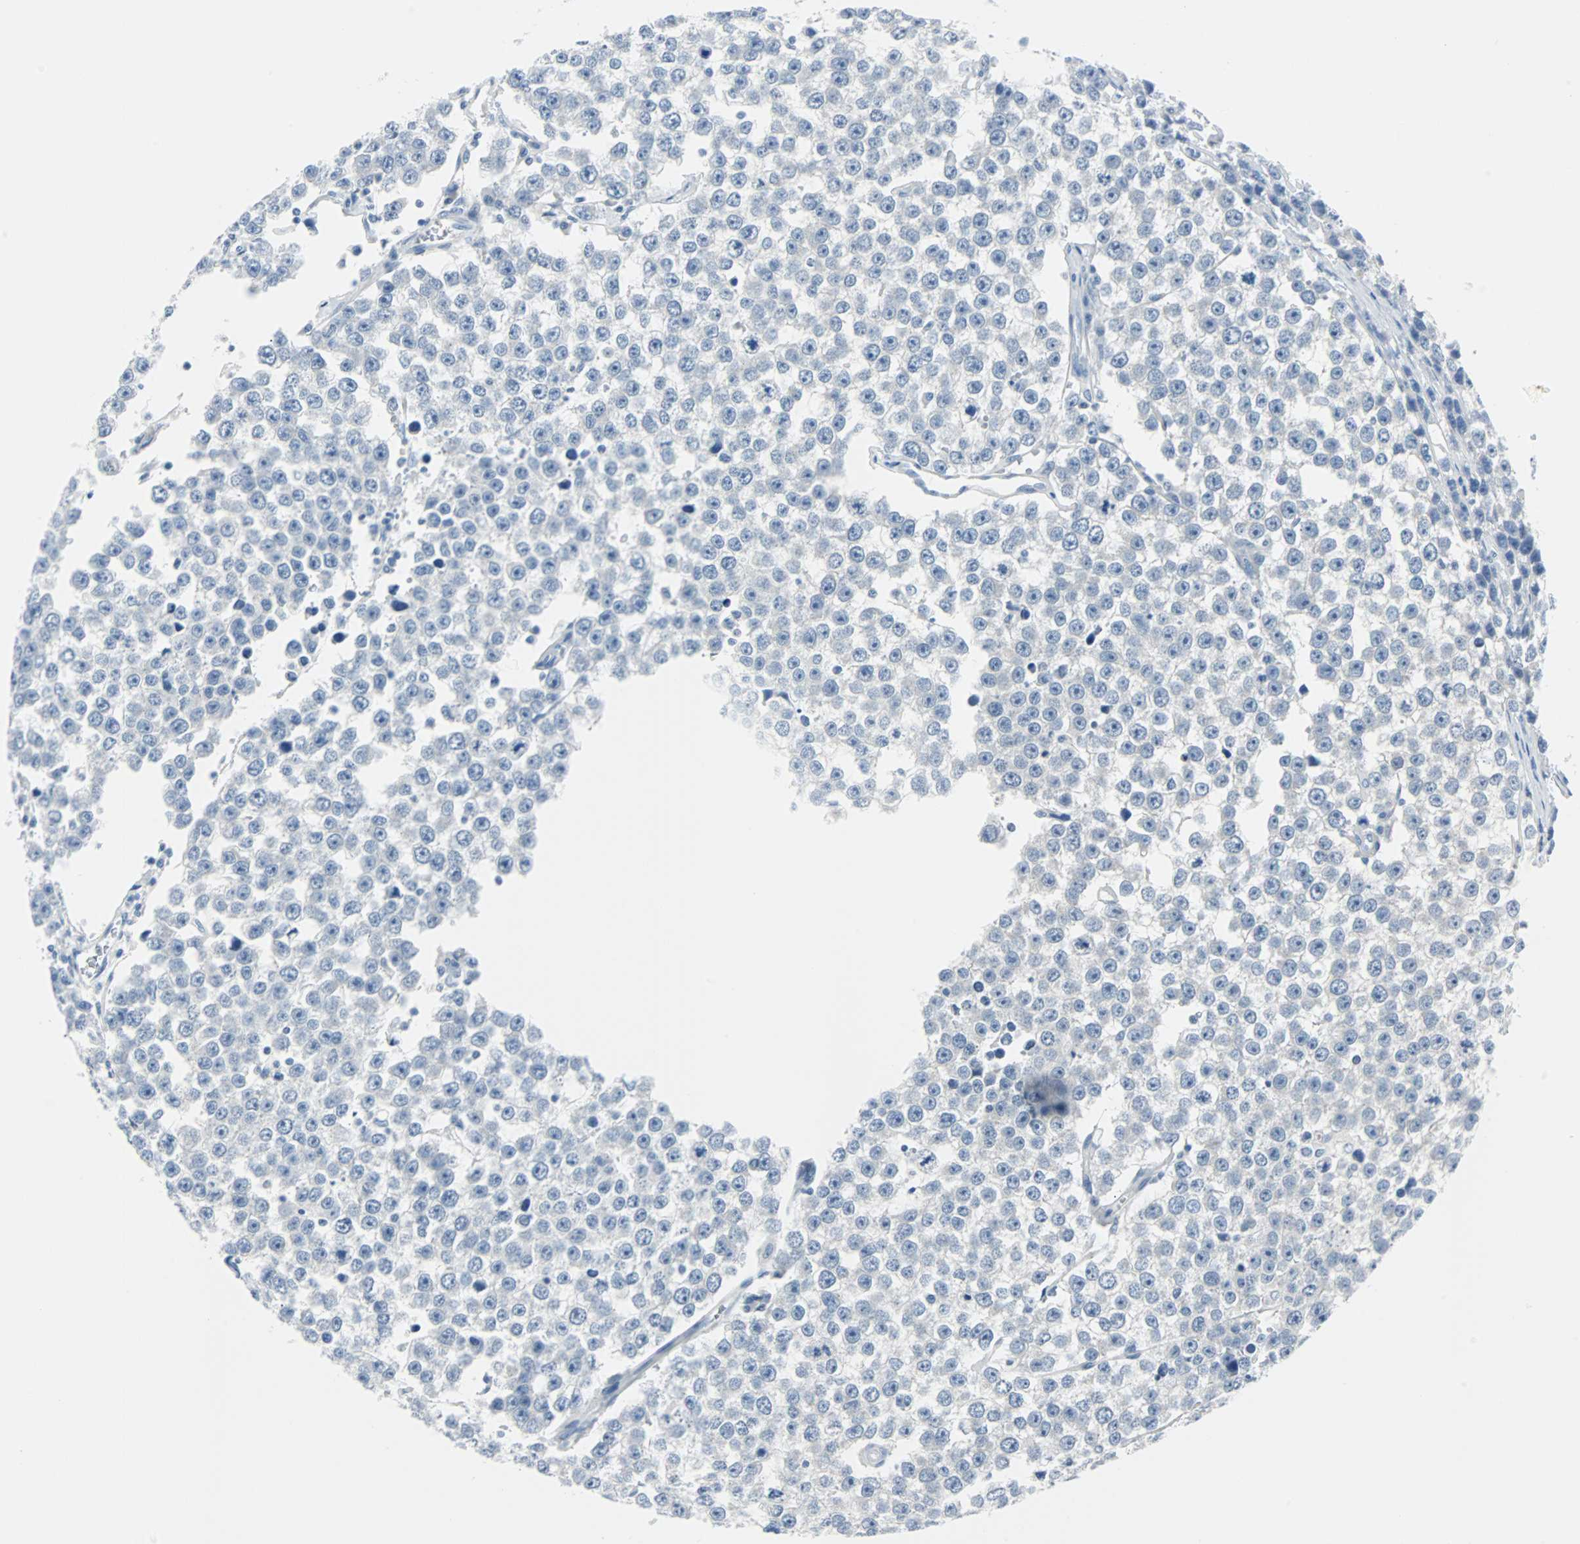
{"staining": {"intensity": "negative", "quantity": "none", "location": "none"}, "tissue": "testis cancer", "cell_type": "Tumor cells", "image_type": "cancer", "snomed": [{"axis": "morphology", "description": "Seminoma, NOS"}, {"axis": "morphology", "description": "Carcinoma, Embryonal, NOS"}, {"axis": "topography", "description": "Testis"}], "caption": "There is no significant positivity in tumor cells of seminoma (testis).", "gene": "RASA1", "patient": {"sex": "male", "age": 52}}